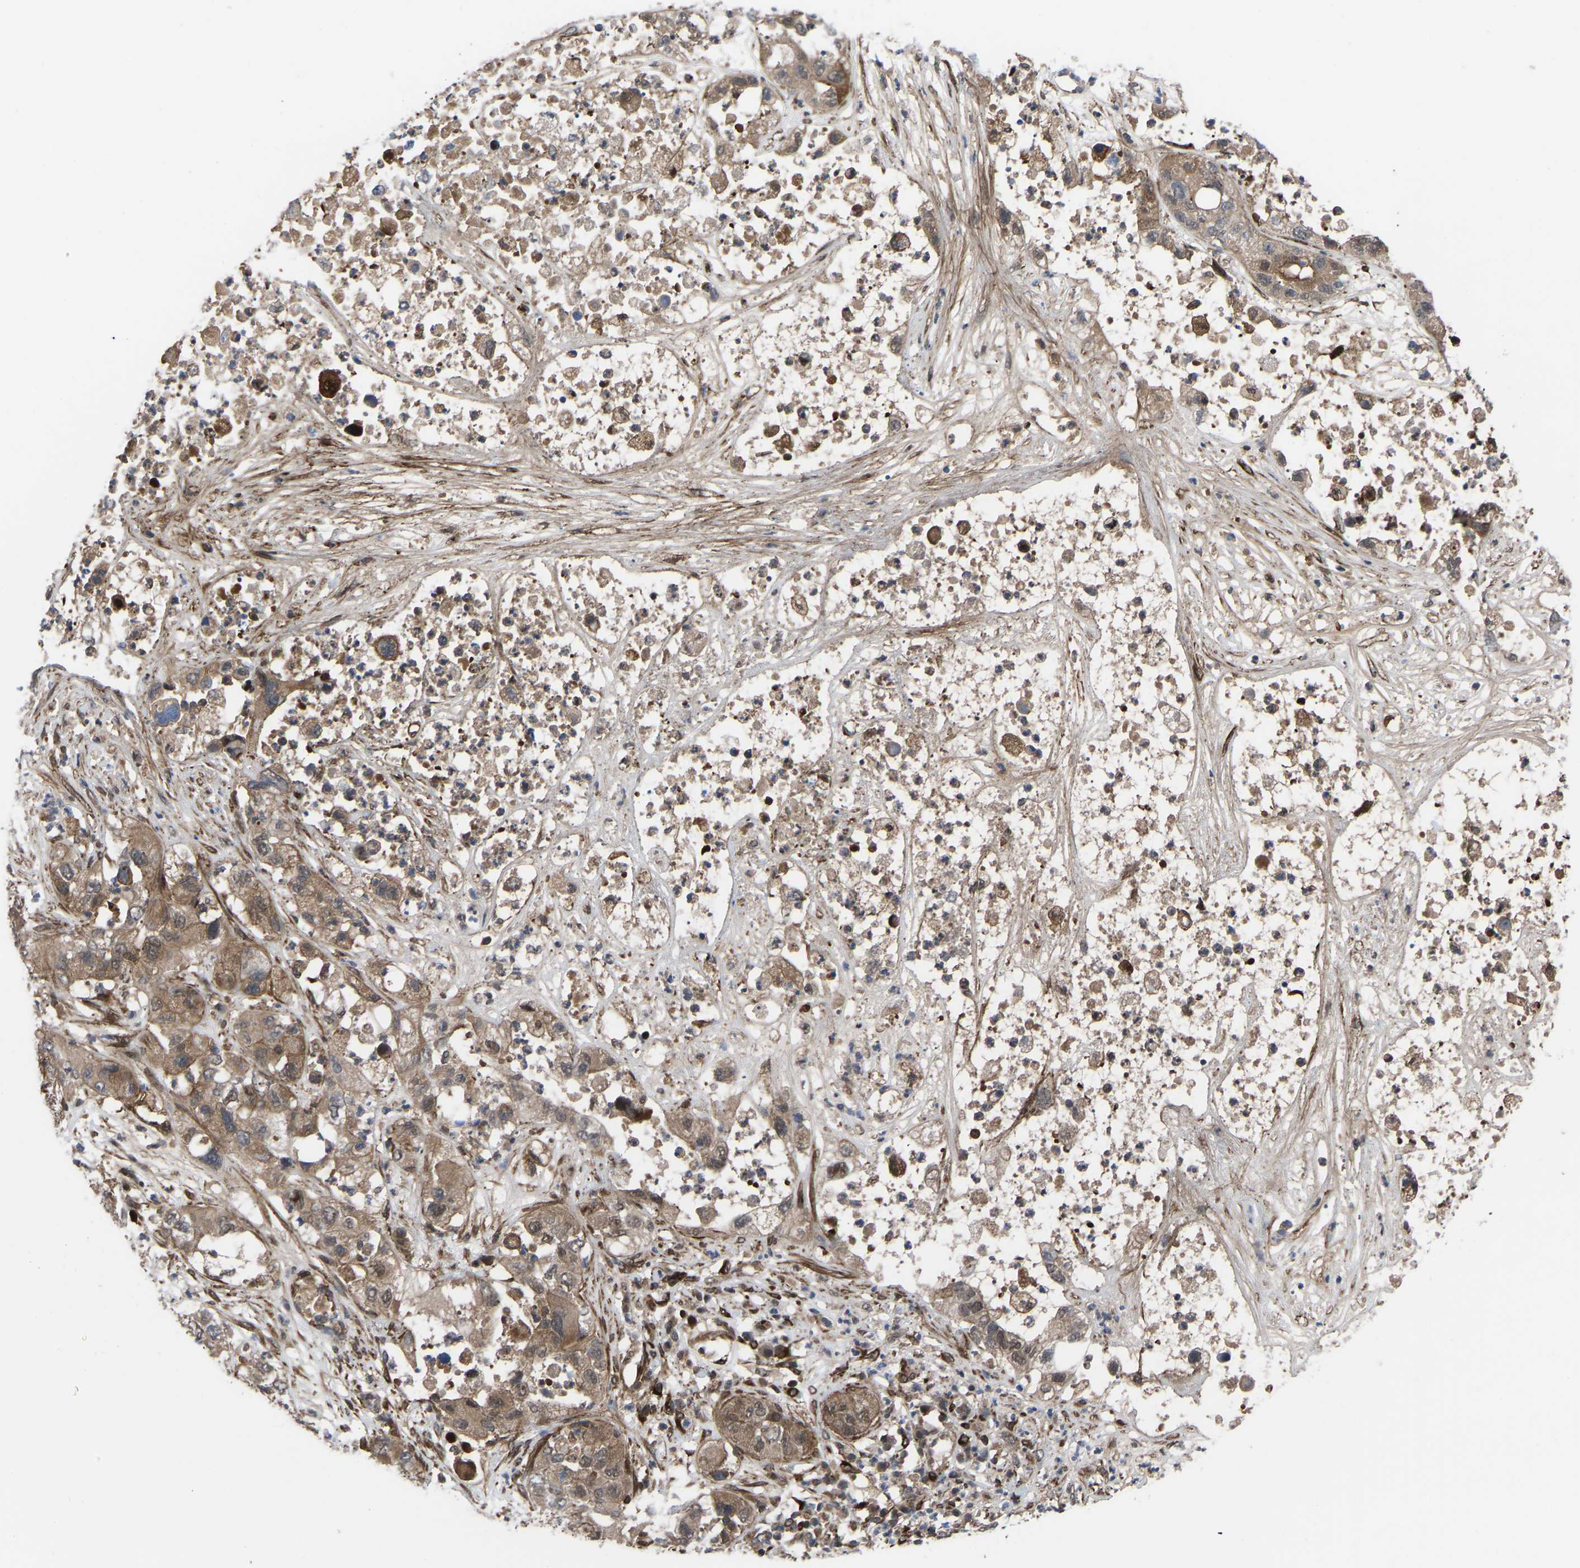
{"staining": {"intensity": "moderate", "quantity": ">75%", "location": "cytoplasmic/membranous,nuclear"}, "tissue": "pancreatic cancer", "cell_type": "Tumor cells", "image_type": "cancer", "snomed": [{"axis": "morphology", "description": "Adenocarcinoma, NOS"}, {"axis": "topography", "description": "Pancreas"}], "caption": "Pancreatic cancer (adenocarcinoma) stained with a protein marker reveals moderate staining in tumor cells.", "gene": "CYP7B1", "patient": {"sex": "female", "age": 78}}